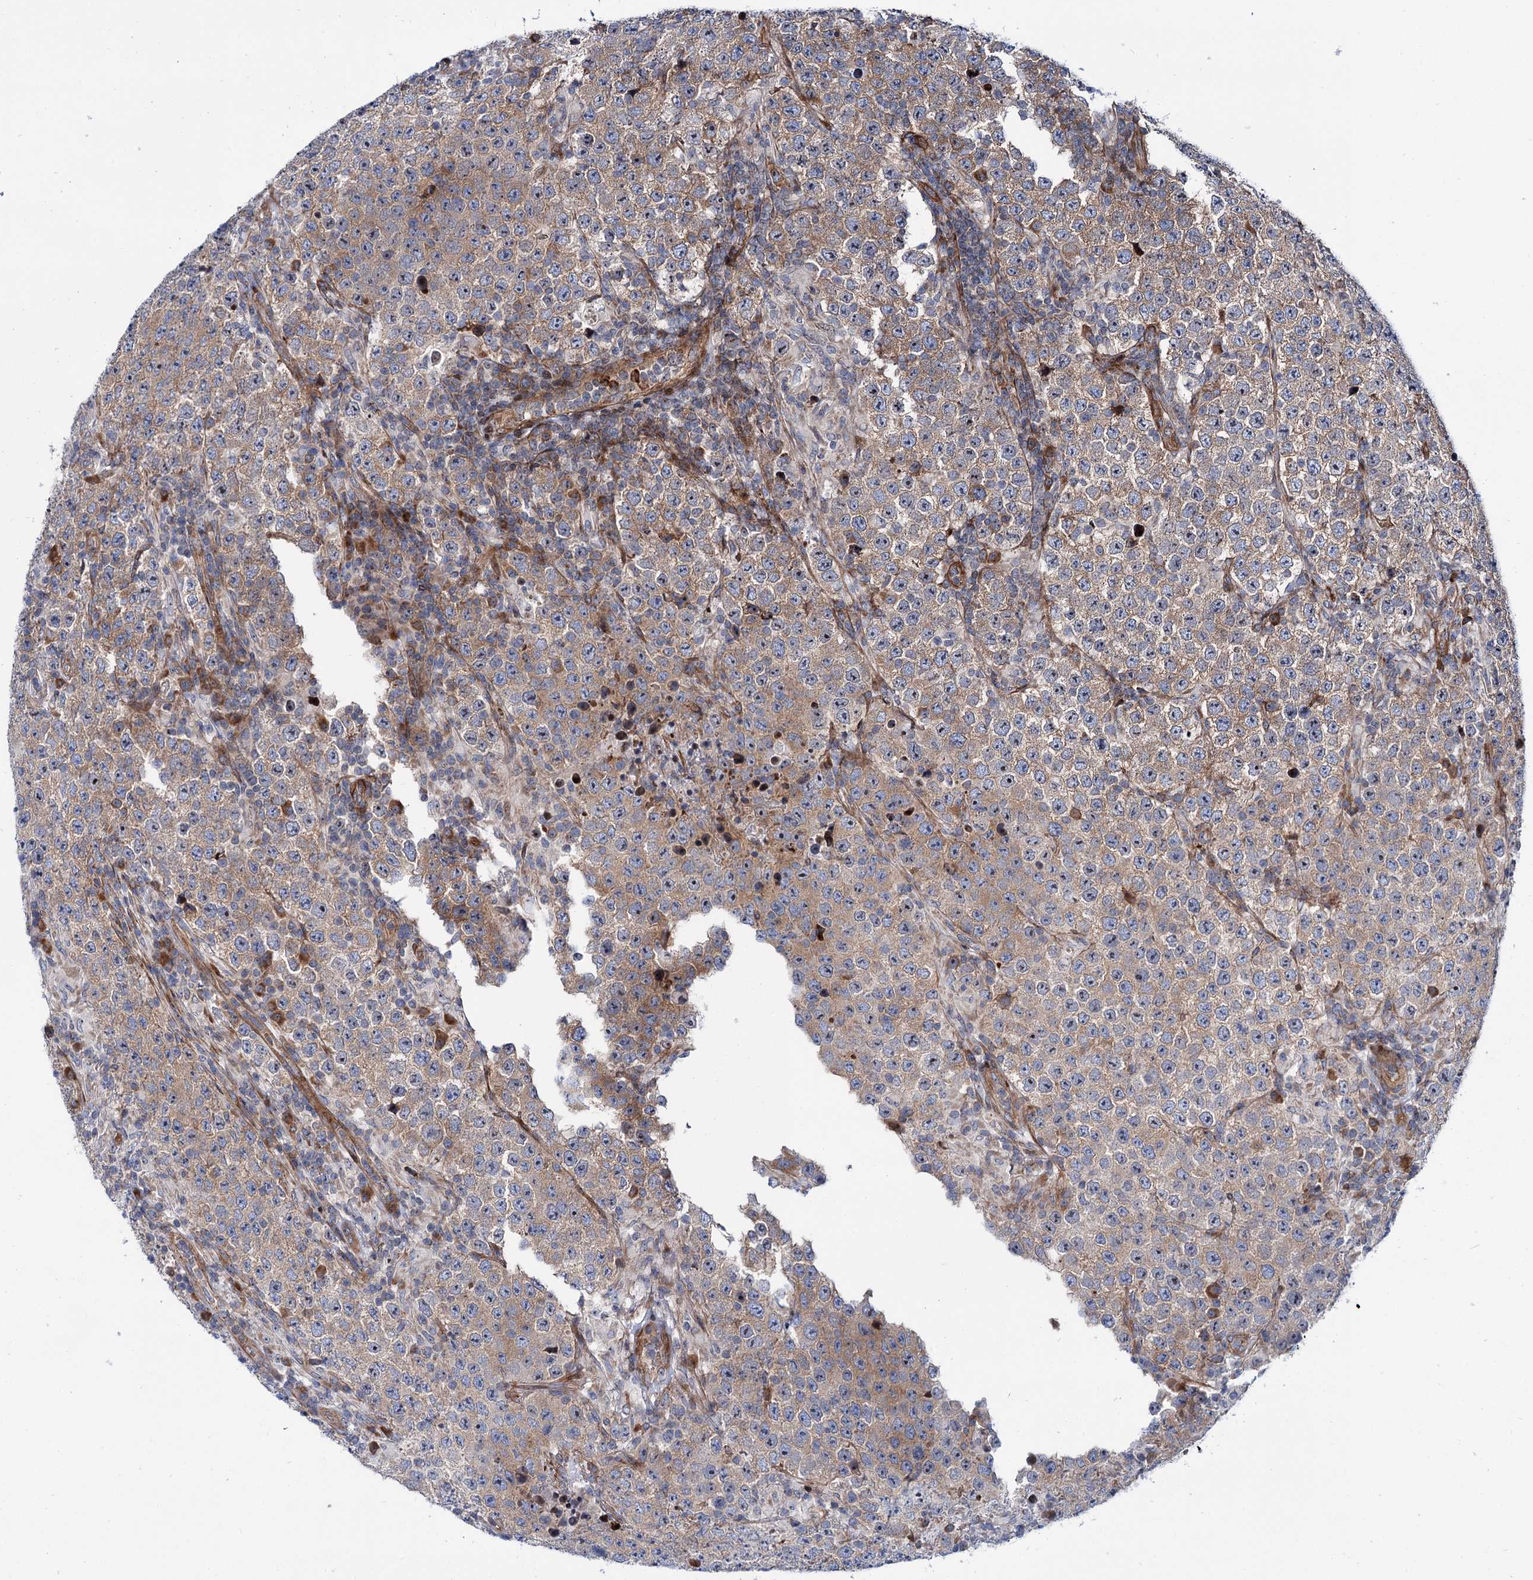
{"staining": {"intensity": "moderate", "quantity": ">75%", "location": "cytoplasmic/membranous"}, "tissue": "testis cancer", "cell_type": "Tumor cells", "image_type": "cancer", "snomed": [{"axis": "morphology", "description": "Normal tissue, NOS"}, {"axis": "morphology", "description": "Urothelial carcinoma, High grade"}, {"axis": "morphology", "description": "Seminoma, NOS"}, {"axis": "morphology", "description": "Carcinoma, Embryonal, NOS"}, {"axis": "topography", "description": "Urinary bladder"}, {"axis": "topography", "description": "Testis"}], "caption": "Protein expression by immunohistochemistry (IHC) shows moderate cytoplasmic/membranous positivity in approximately >75% of tumor cells in testis embryonal carcinoma. The staining was performed using DAB (3,3'-diaminobenzidine), with brown indicating positive protein expression. Nuclei are stained blue with hematoxylin.", "gene": "THAP9", "patient": {"sex": "male", "age": 41}}